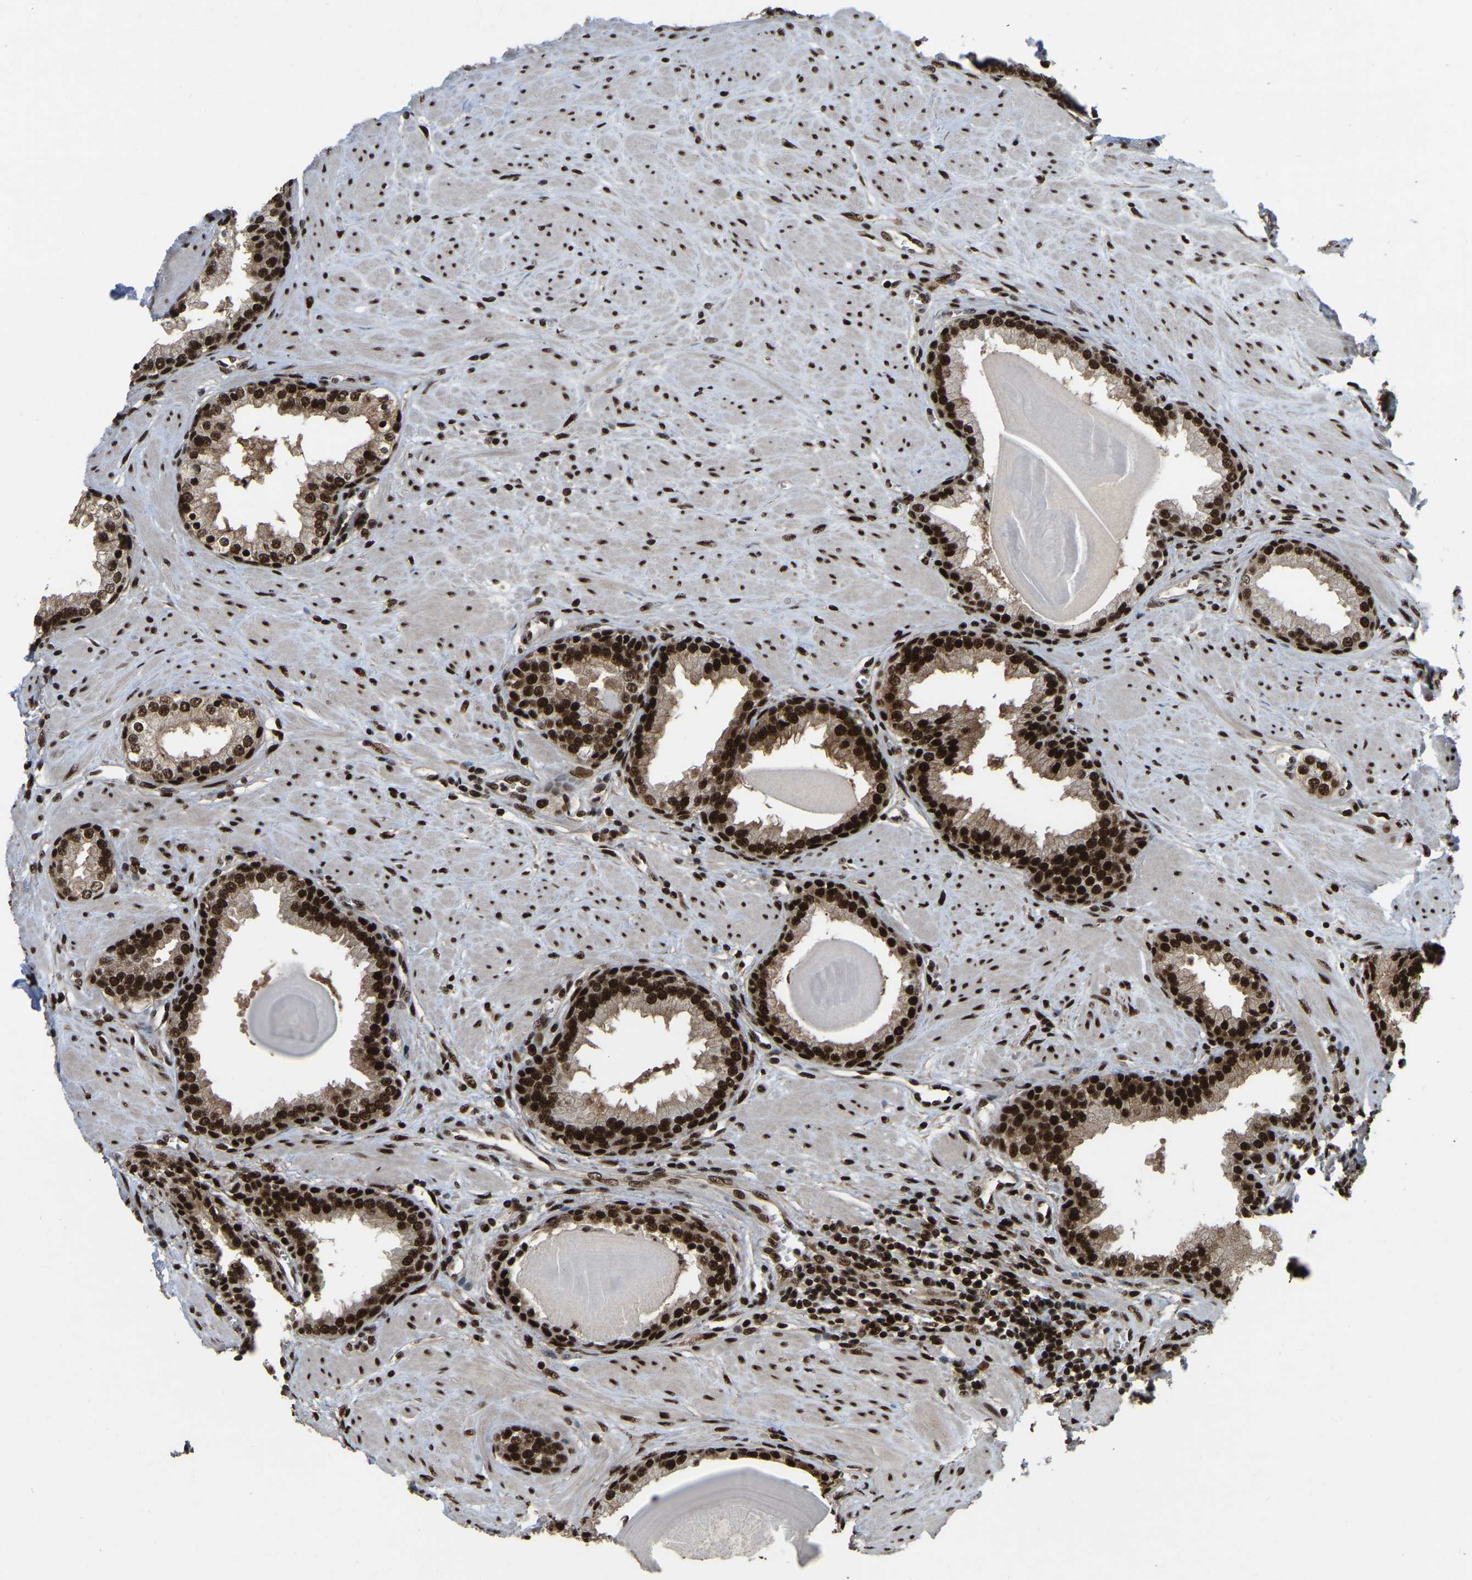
{"staining": {"intensity": "strong", "quantity": ">75%", "location": "nuclear"}, "tissue": "prostate", "cell_type": "Glandular cells", "image_type": "normal", "snomed": [{"axis": "morphology", "description": "Normal tissue, NOS"}, {"axis": "topography", "description": "Prostate"}], "caption": "The photomicrograph reveals staining of benign prostate, revealing strong nuclear protein expression (brown color) within glandular cells.", "gene": "TBL1XR1", "patient": {"sex": "male", "age": 51}}